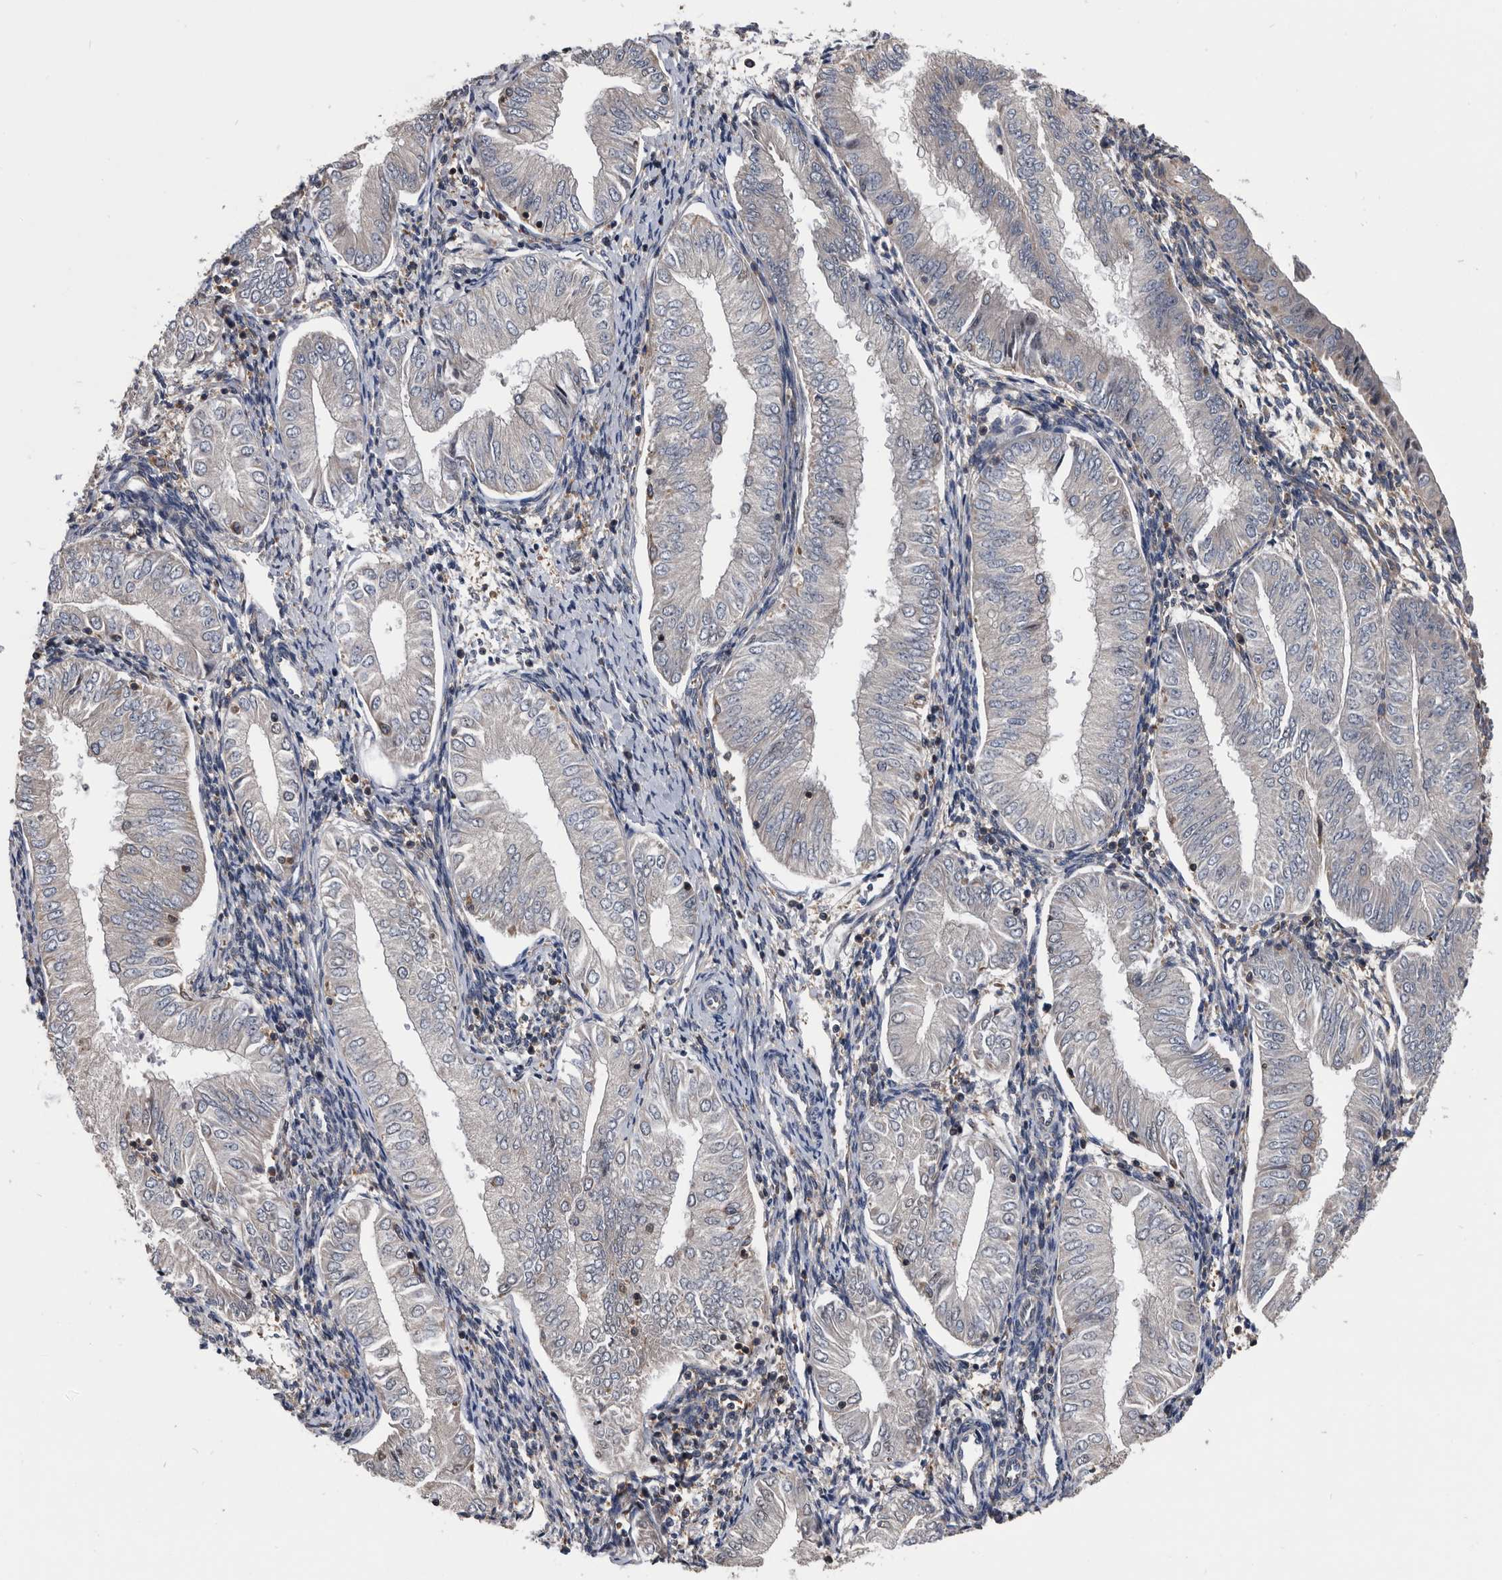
{"staining": {"intensity": "negative", "quantity": "none", "location": "none"}, "tissue": "endometrial cancer", "cell_type": "Tumor cells", "image_type": "cancer", "snomed": [{"axis": "morphology", "description": "Adenocarcinoma, NOS"}, {"axis": "topography", "description": "Endometrium"}], "caption": "Immunohistochemical staining of endometrial cancer exhibits no significant staining in tumor cells.", "gene": "NRBP1", "patient": {"sex": "female", "age": 53}}